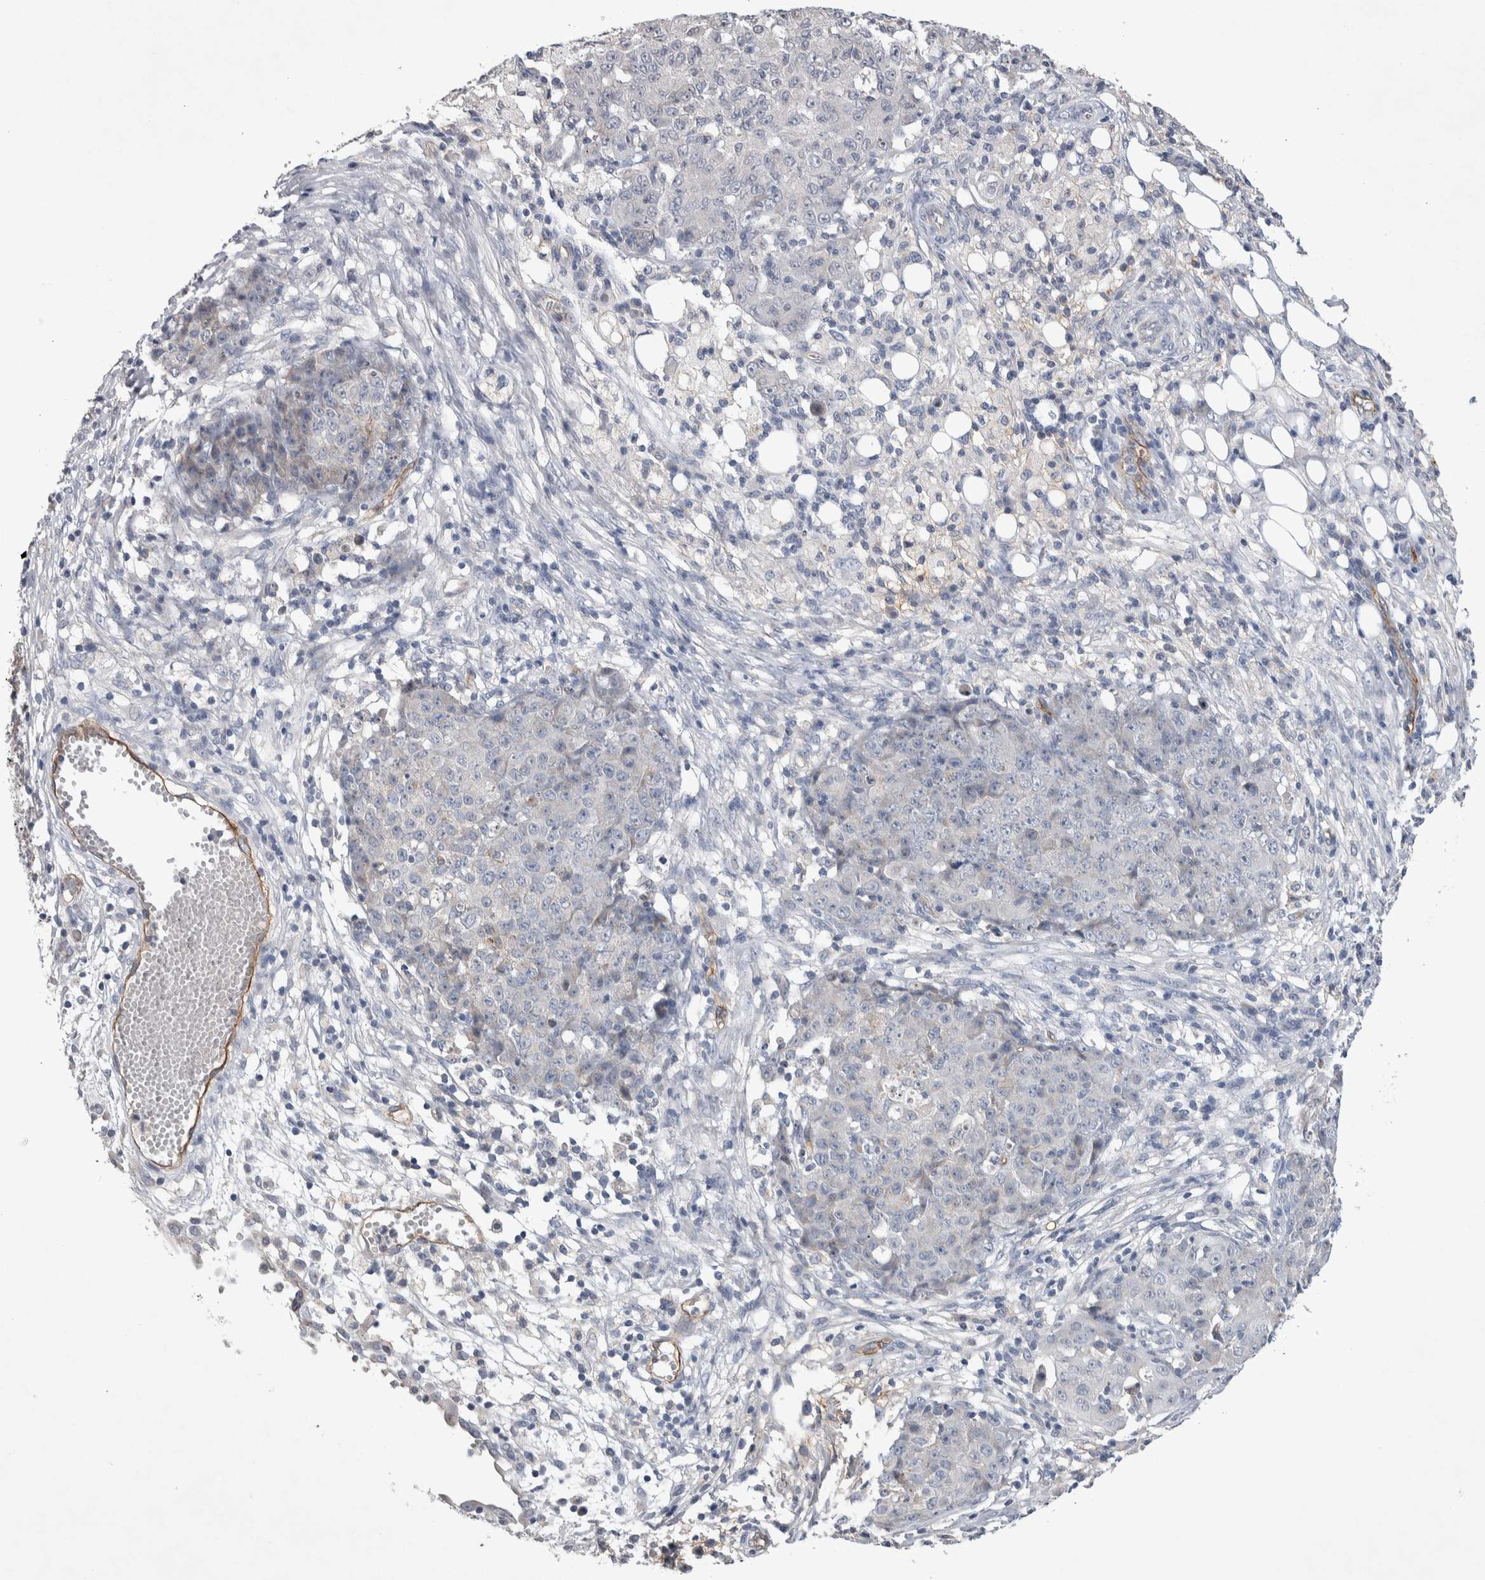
{"staining": {"intensity": "negative", "quantity": "none", "location": "none"}, "tissue": "ovarian cancer", "cell_type": "Tumor cells", "image_type": "cancer", "snomed": [{"axis": "morphology", "description": "Carcinoma, endometroid"}, {"axis": "topography", "description": "Ovary"}], "caption": "Tumor cells show no significant expression in ovarian cancer. (IHC, brightfield microscopy, high magnification).", "gene": "CEP131", "patient": {"sex": "female", "age": 42}}